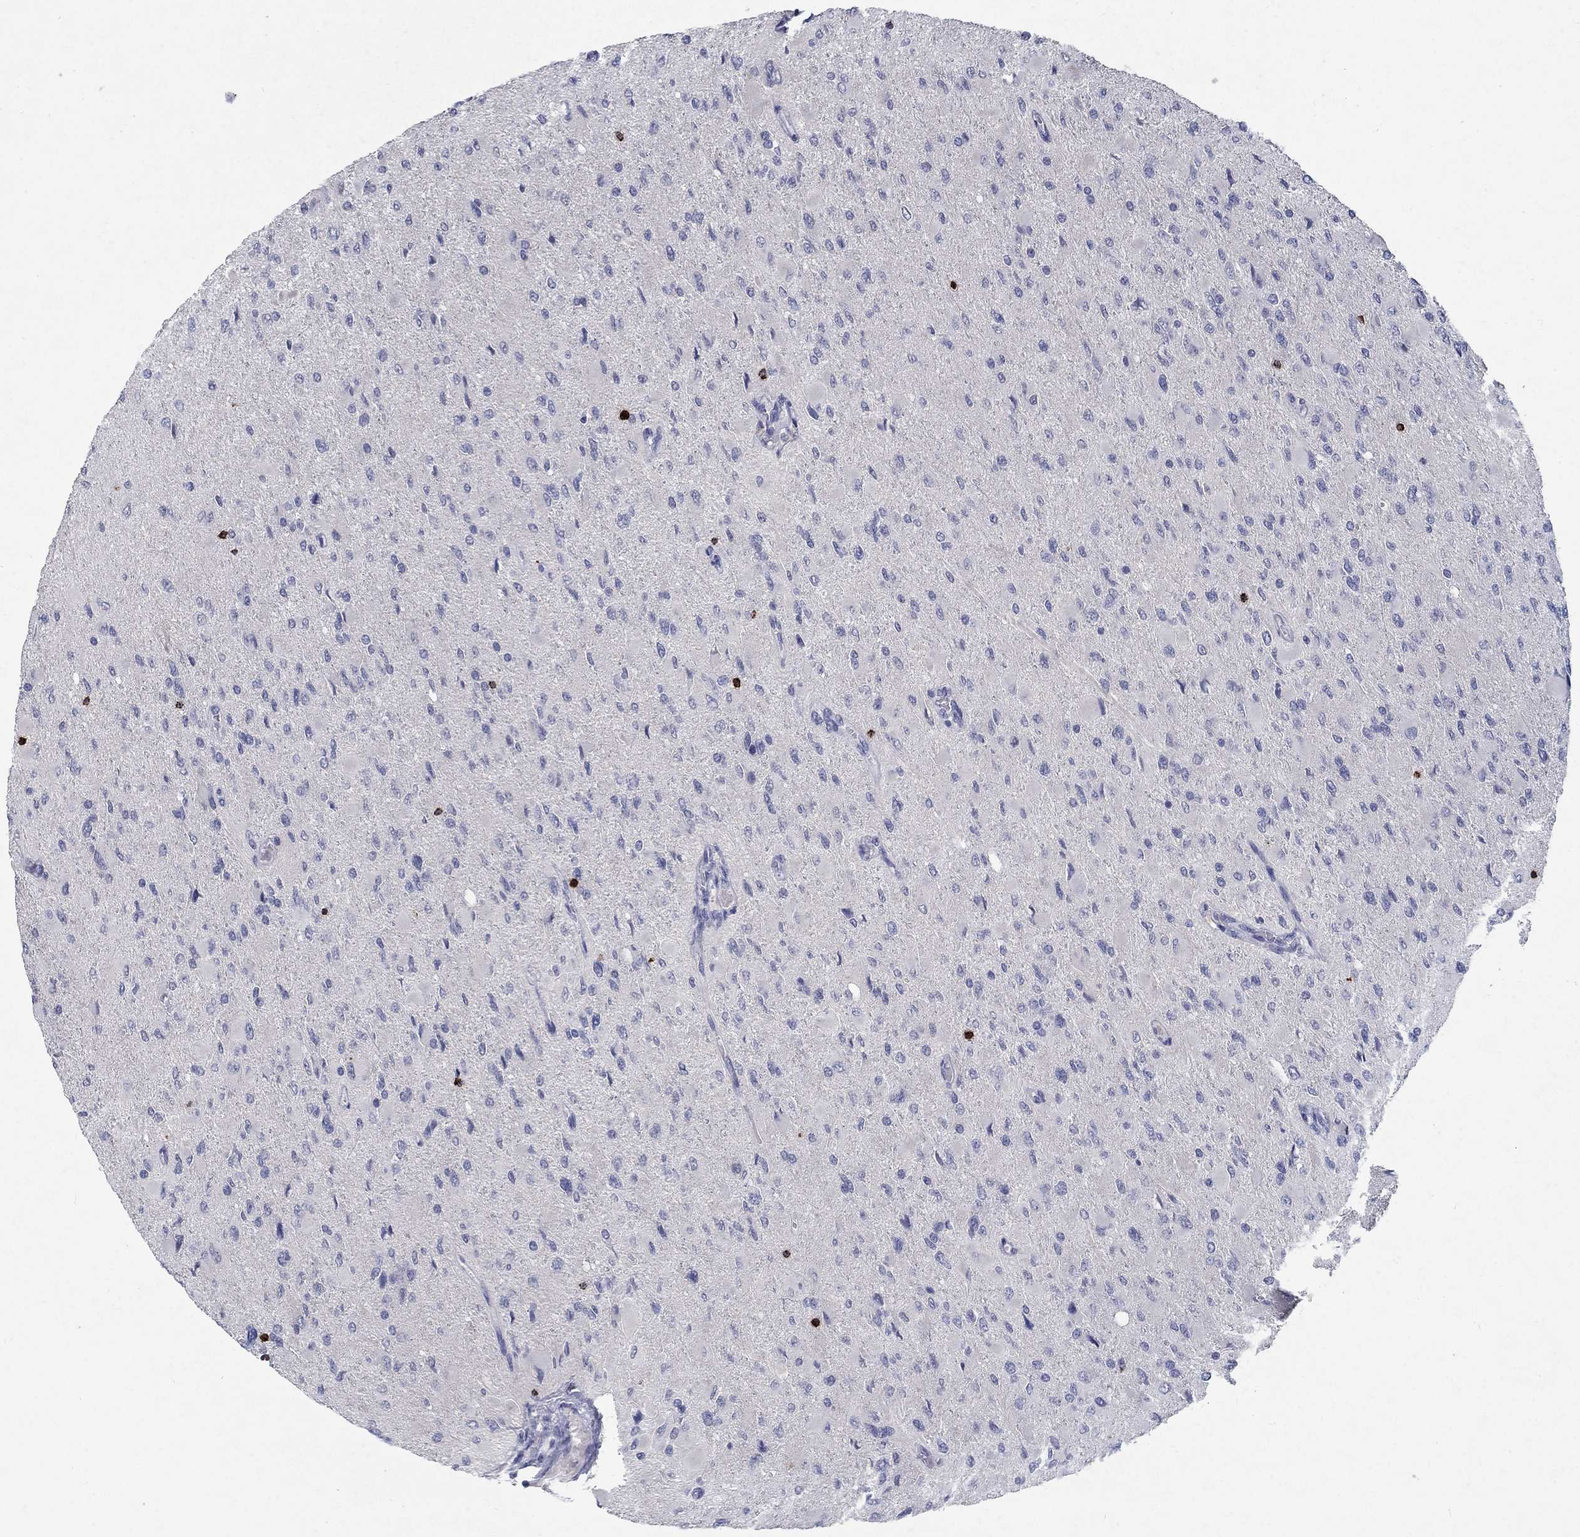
{"staining": {"intensity": "negative", "quantity": "none", "location": "none"}, "tissue": "glioma", "cell_type": "Tumor cells", "image_type": "cancer", "snomed": [{"axis": "morphology", "description": "Glioma, malignant, High grade"}, {"axis": "topography", "description": "Cerebral cortex"}], "caption": "The image reveals no significant expression in tumor cells of glioma.", "gene": "GZMA", "patient": {"sex": "female", "age": 36}}